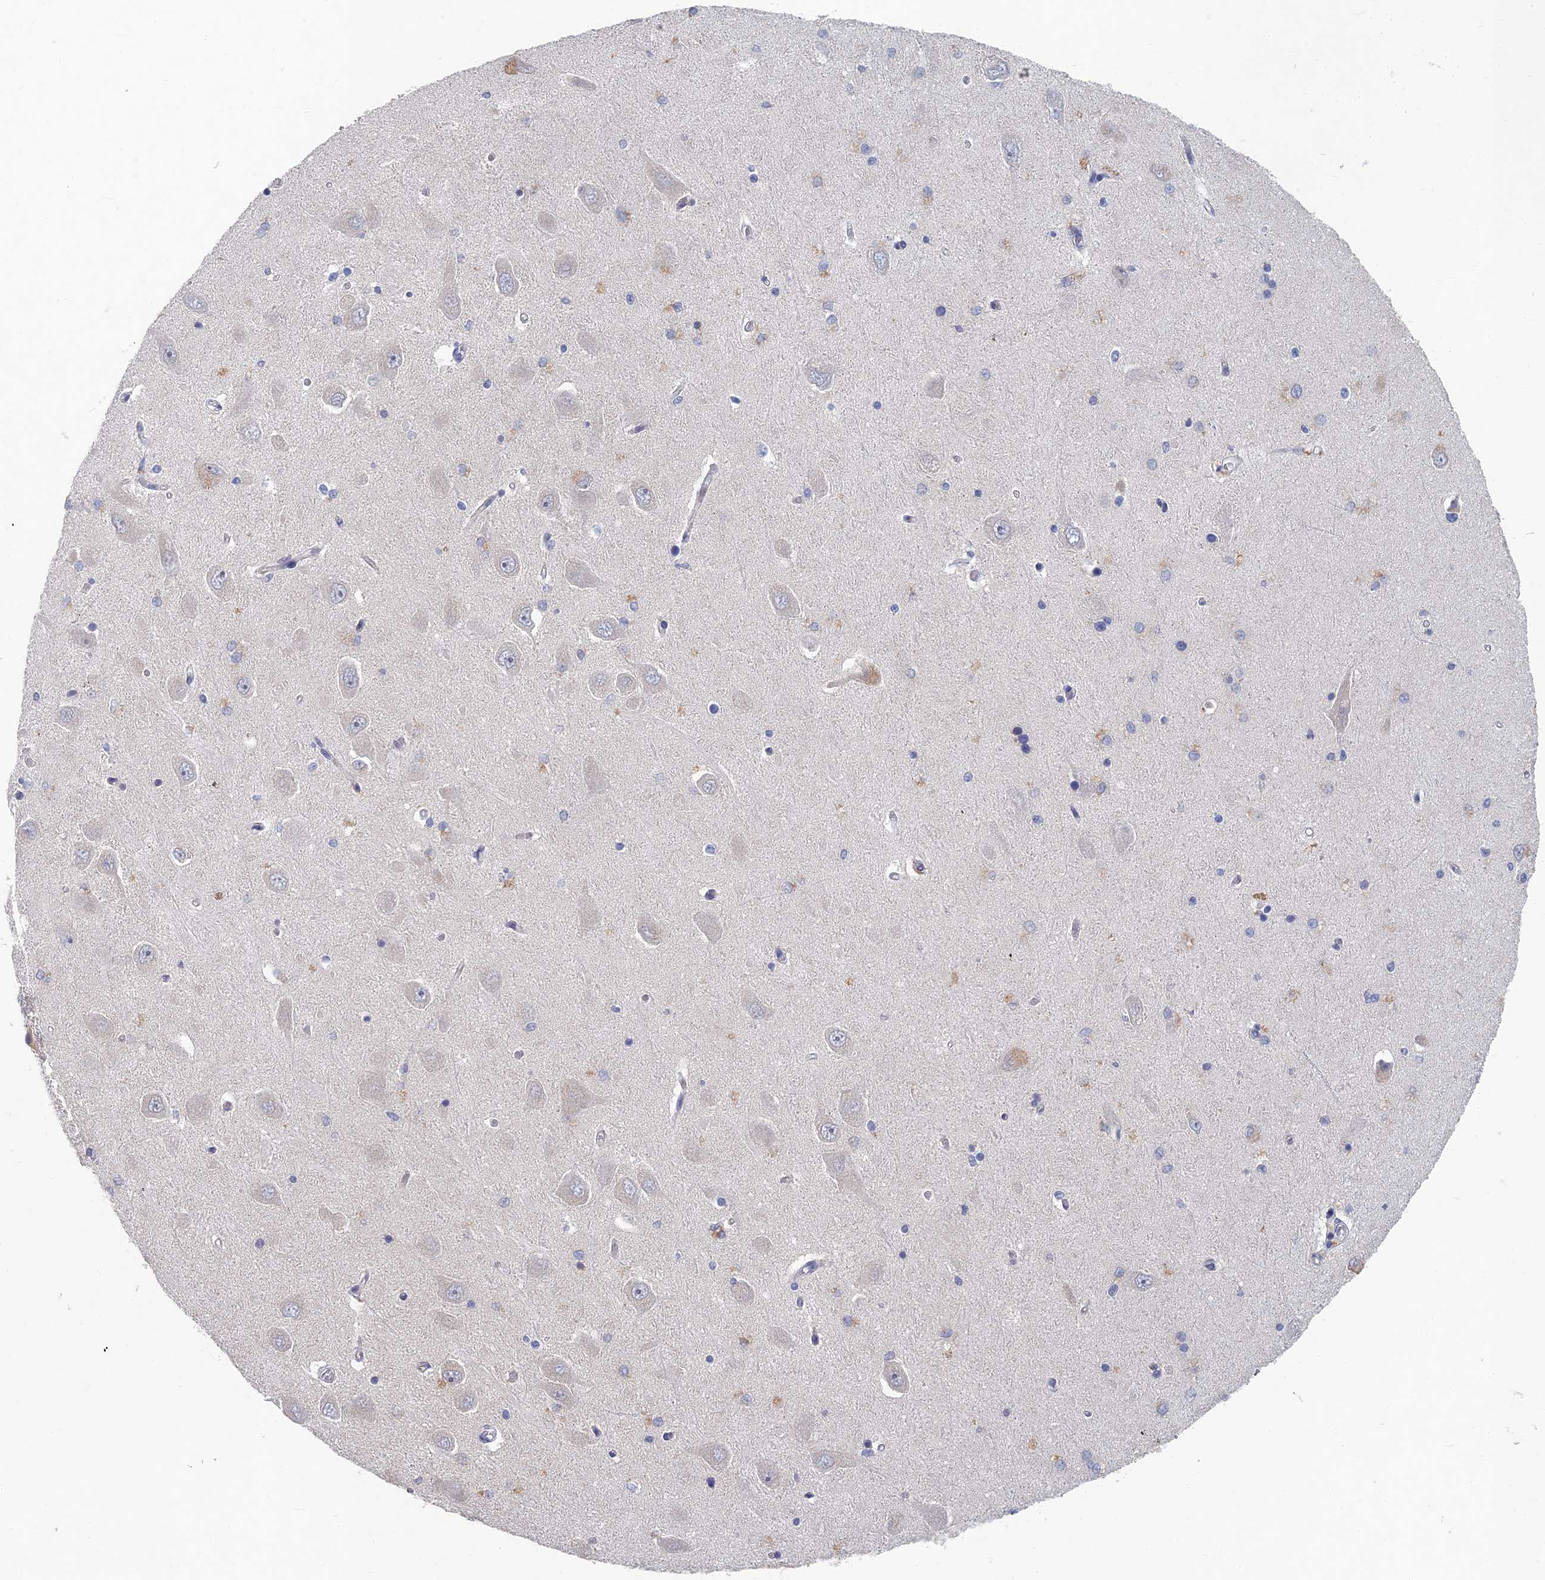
{"staining": {"intensity": "negative", "quantity": "none", "location": "none"}, "tissue": "hippocampus", "cell_type": "Glial cells", "image_type": "normal", "snomed": [{"axis": "morphology", "description": "Normal tissue, NOS"}, {"axis": "topography", "description": "Hippocampus"}], "caption": "The histopathology image demonstrates no significant positivity in glial cells of hippocampus. (Brightfield microscopy of DAB immunohistochemistry (IHC) at high magnification).", "gene": "GNA15", "patient": {"sex": "male", "age": 45}}